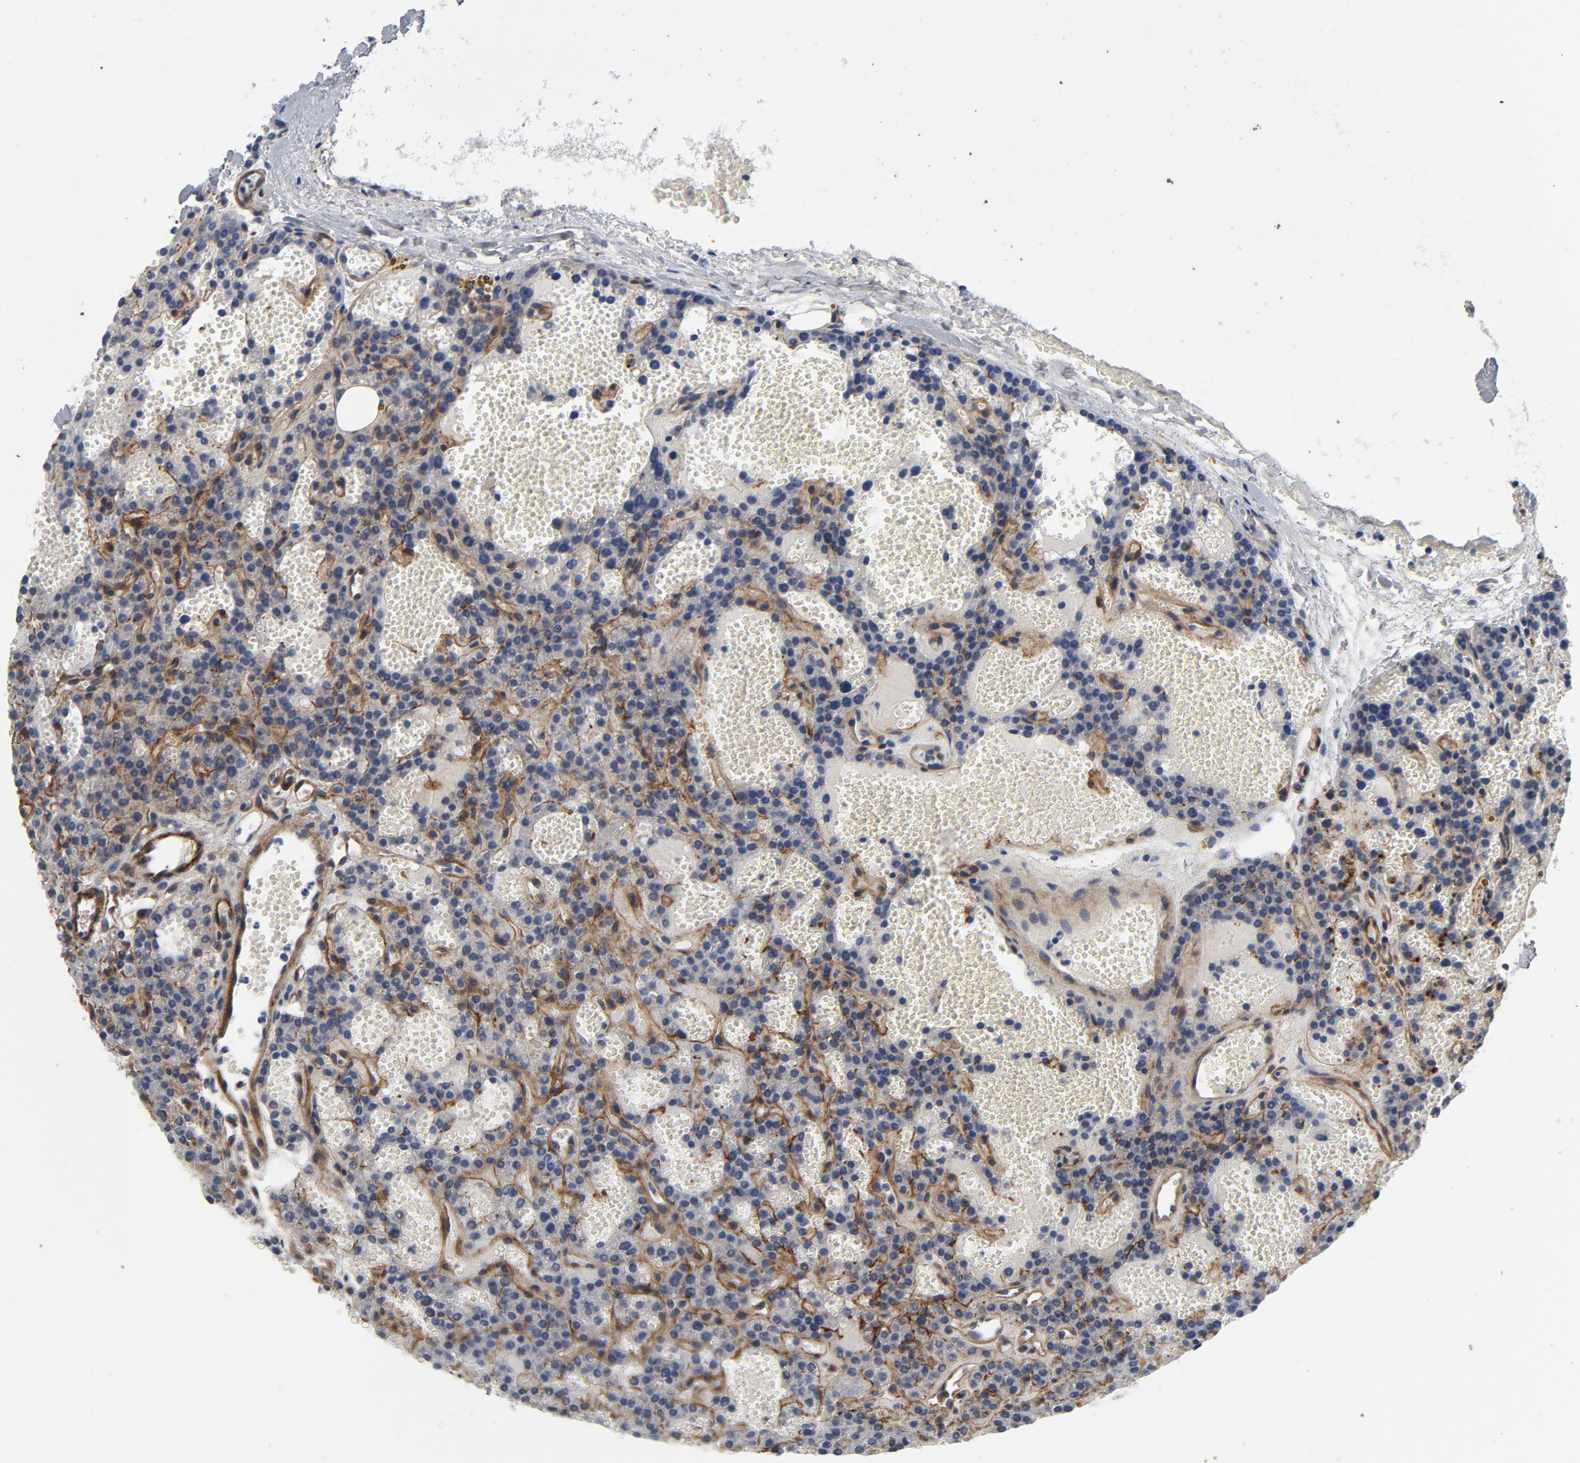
{"staining": {"intensity": "negative", "quantity": "none", "location": "none"}, "tissue": "parathyroid gland", "cell_type": "Glandular cells", "image_type": "normal", "snomed": [{"axis": "morphology", "description": "Normal tissue, NOS"}, {"axis": "topography", "description": "Parathyroid gland"}], "caption": "This is a histopathology image of immunohistochemistry (IHC) staining of normal parathyroid gland, which shows no positivity in glandular cells. Brightfield microscopy of immunohistochemistry (IHC) stained with DAB (brown) and hematoxylin (blue), captured at high magnification.", "gene": "LAMC1", "patient": {"sex": "male", "age": 25}}